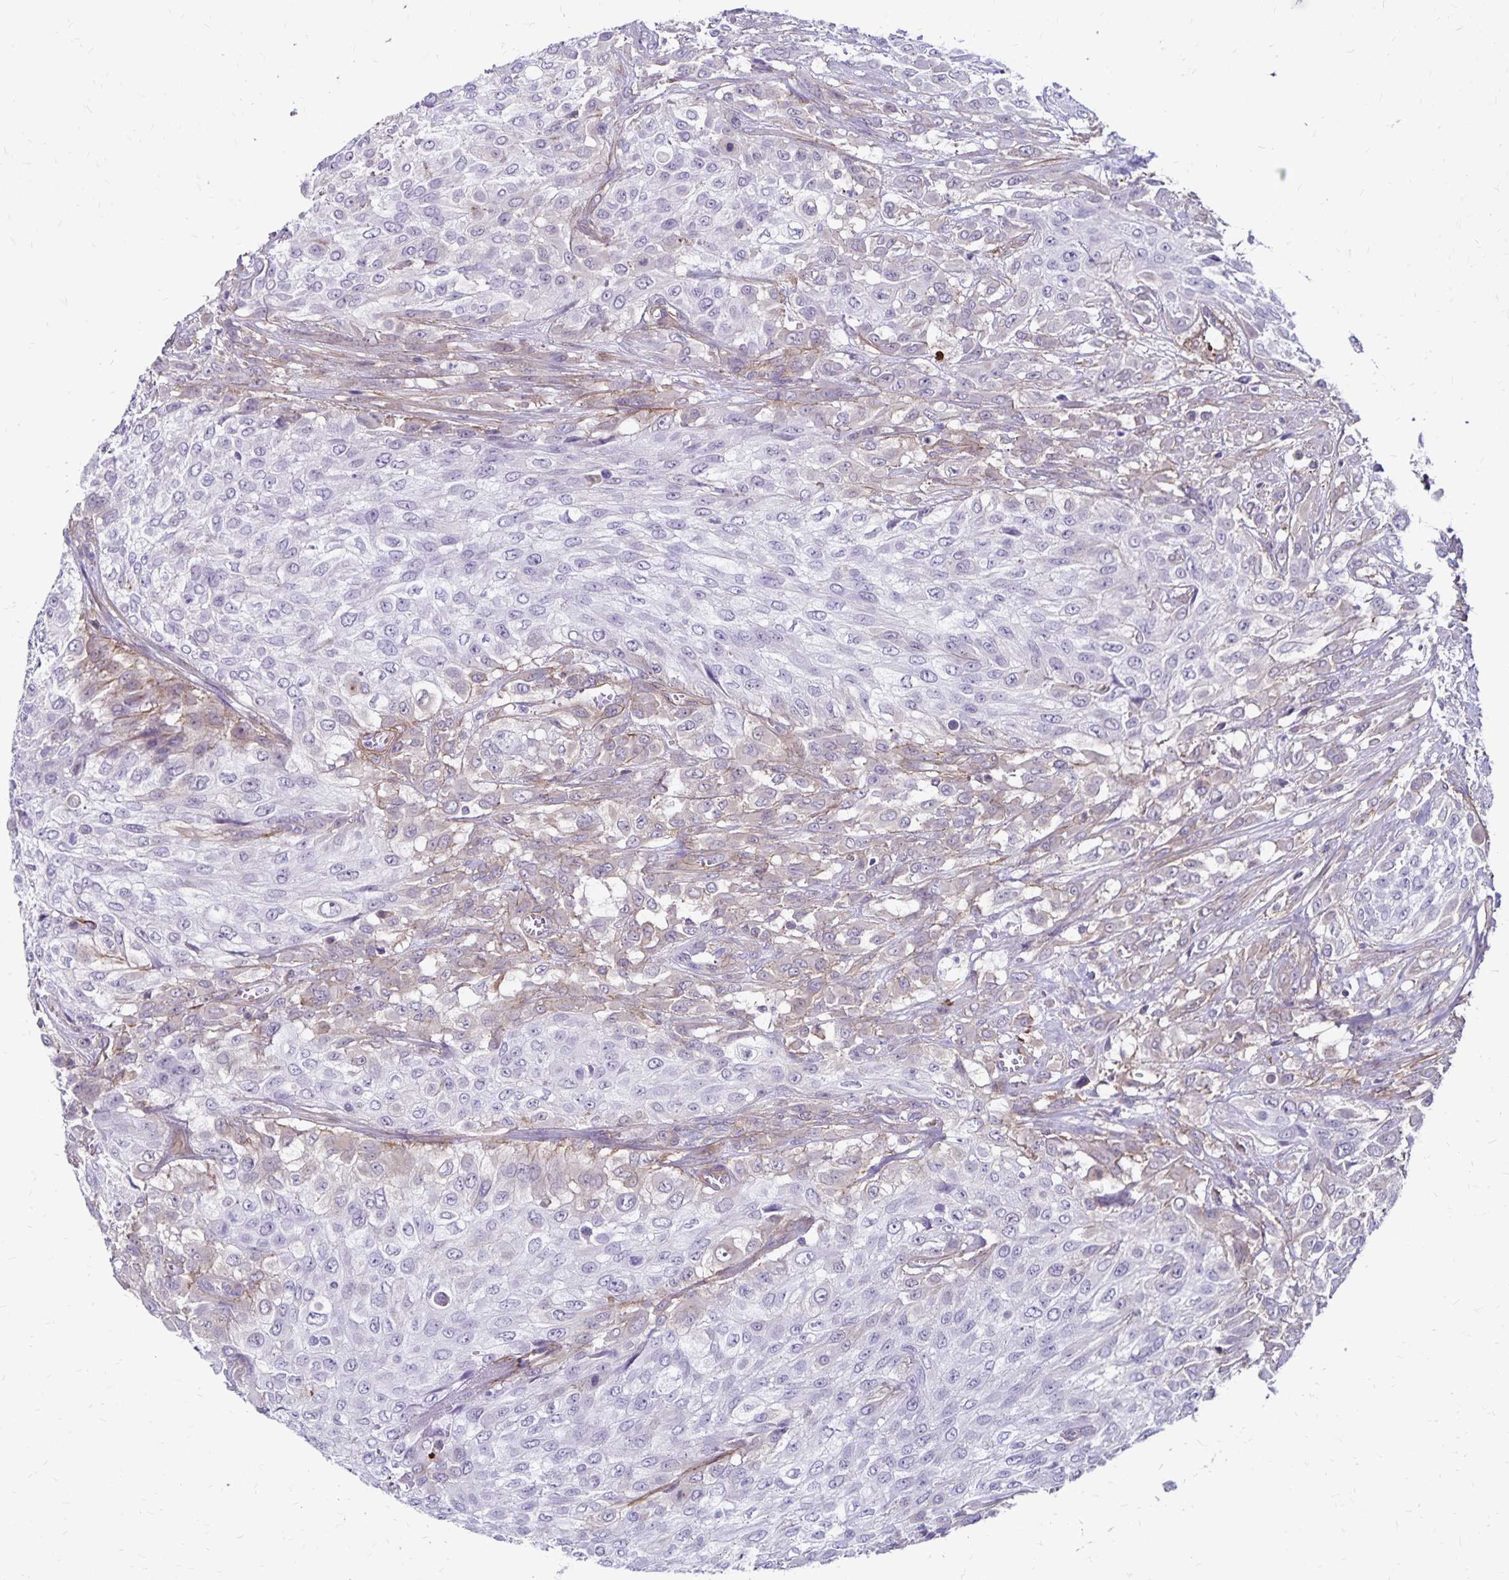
{"staining": {"intensity": "negative", "quantity": "none", "location": "none"}, "tissue": "urothelial cancer", "cell_type": "Tumor cells", "image_type": "cancer", "snomed": [{"axis": "morphology", "description": "Urothelial carcinoma, High grade"}, {"axis": "topography", "description": "Urinary bladder"}], "caption": "Tumor cells are negative for protein expression in human urothelial cancer.", "gene": "TNS3", "patient": {"sex": "male", "age": 57}}